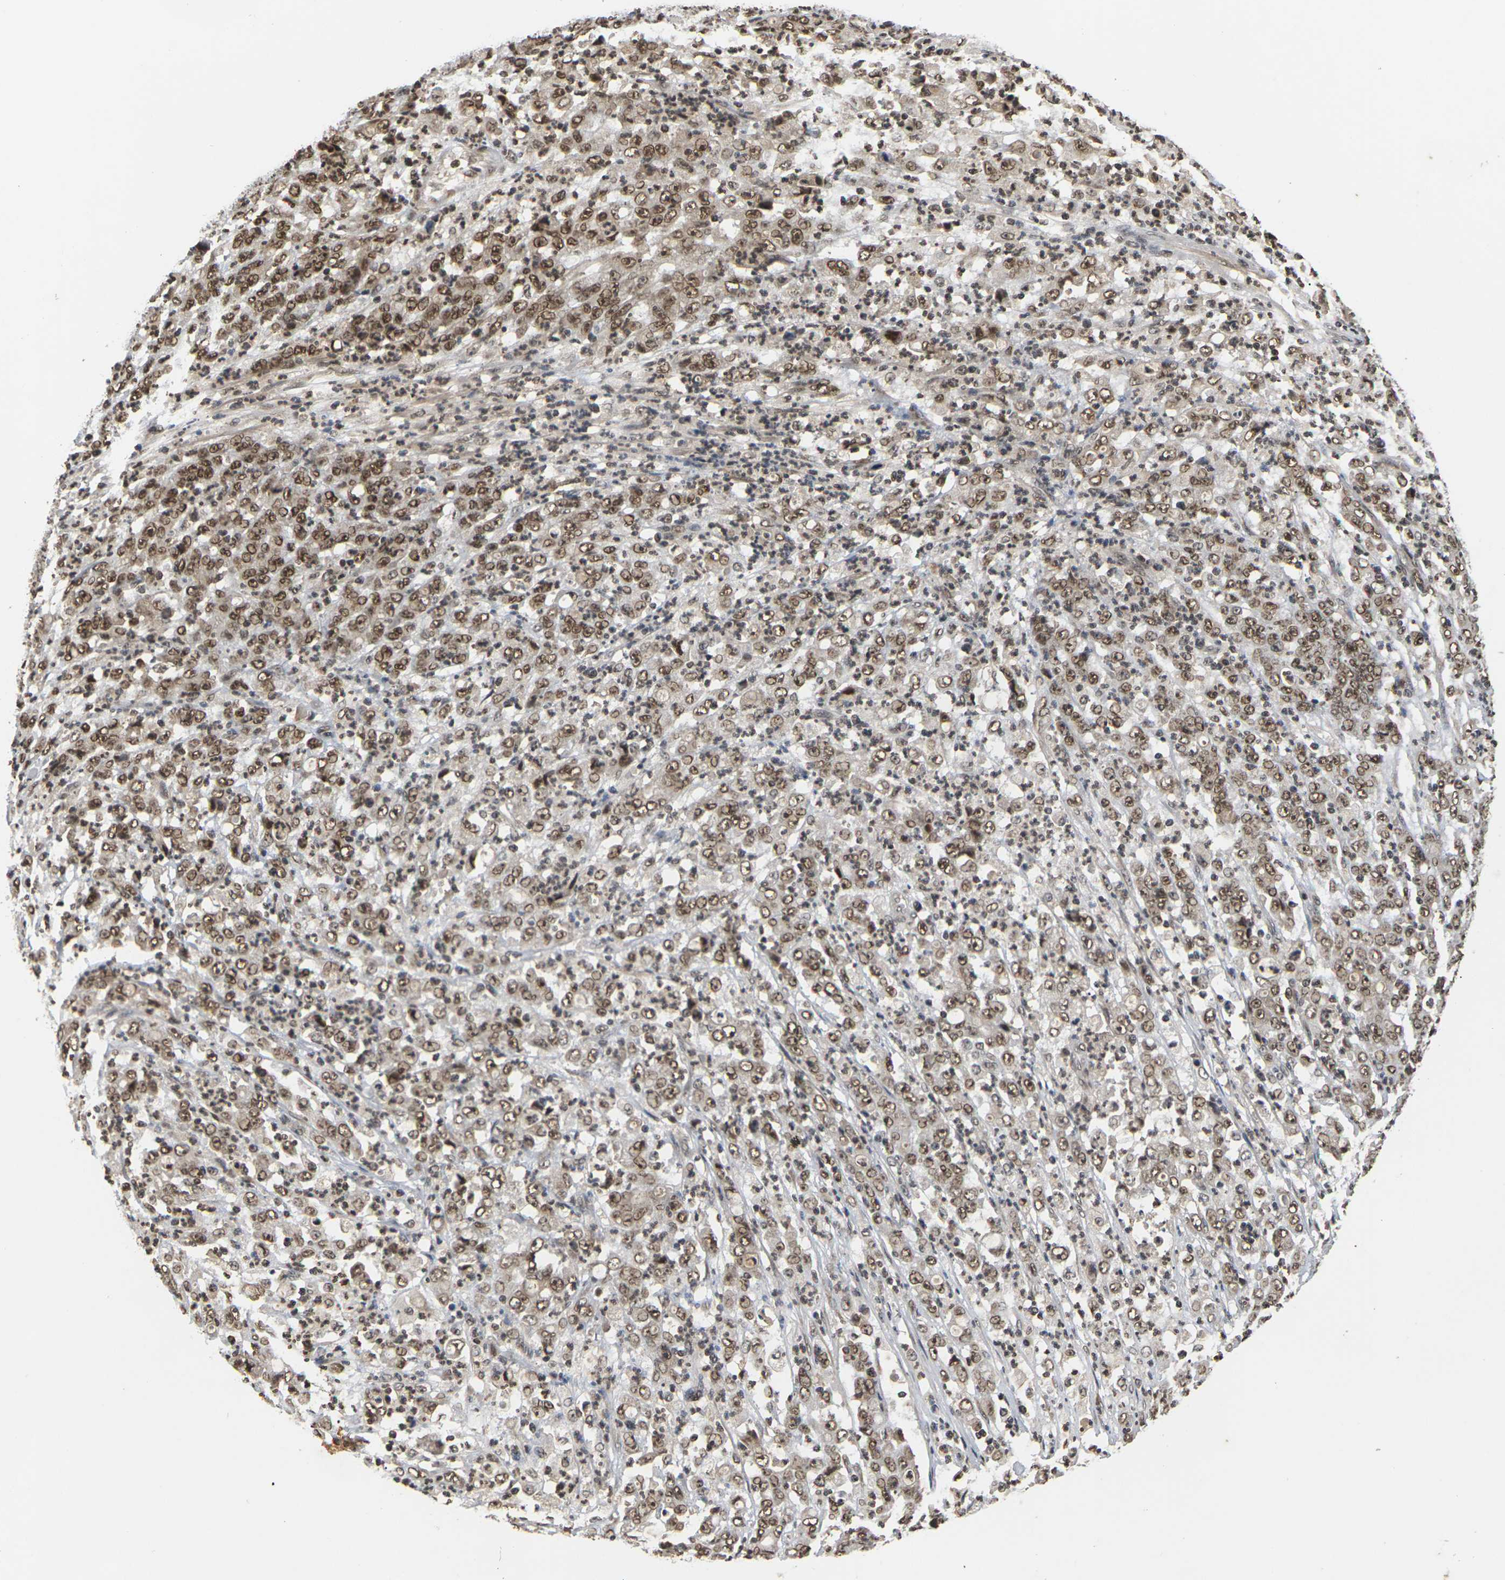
{"staining": {"intensity": "moderate", "quantity": ">75%", "location": "cytoplasmic/membranous,nuclear"}, "tissue": "stomach cancer", "cell_type": "Tumor cells", "image_type": "cancer", "snomed": [{"axis": "morphology", "description": "Adenocarcinoma, NOS"}, {"axis": "topography", "description": "Stomach, lower"}], "caption": "Stomach adenocarcinoma stained for a protein demonstrates moderate cytoplasmic/membranous and nuclear positivity in tumor cells.", "gene": "NELFA", "patient": {"sex": "female", "age": 71}}